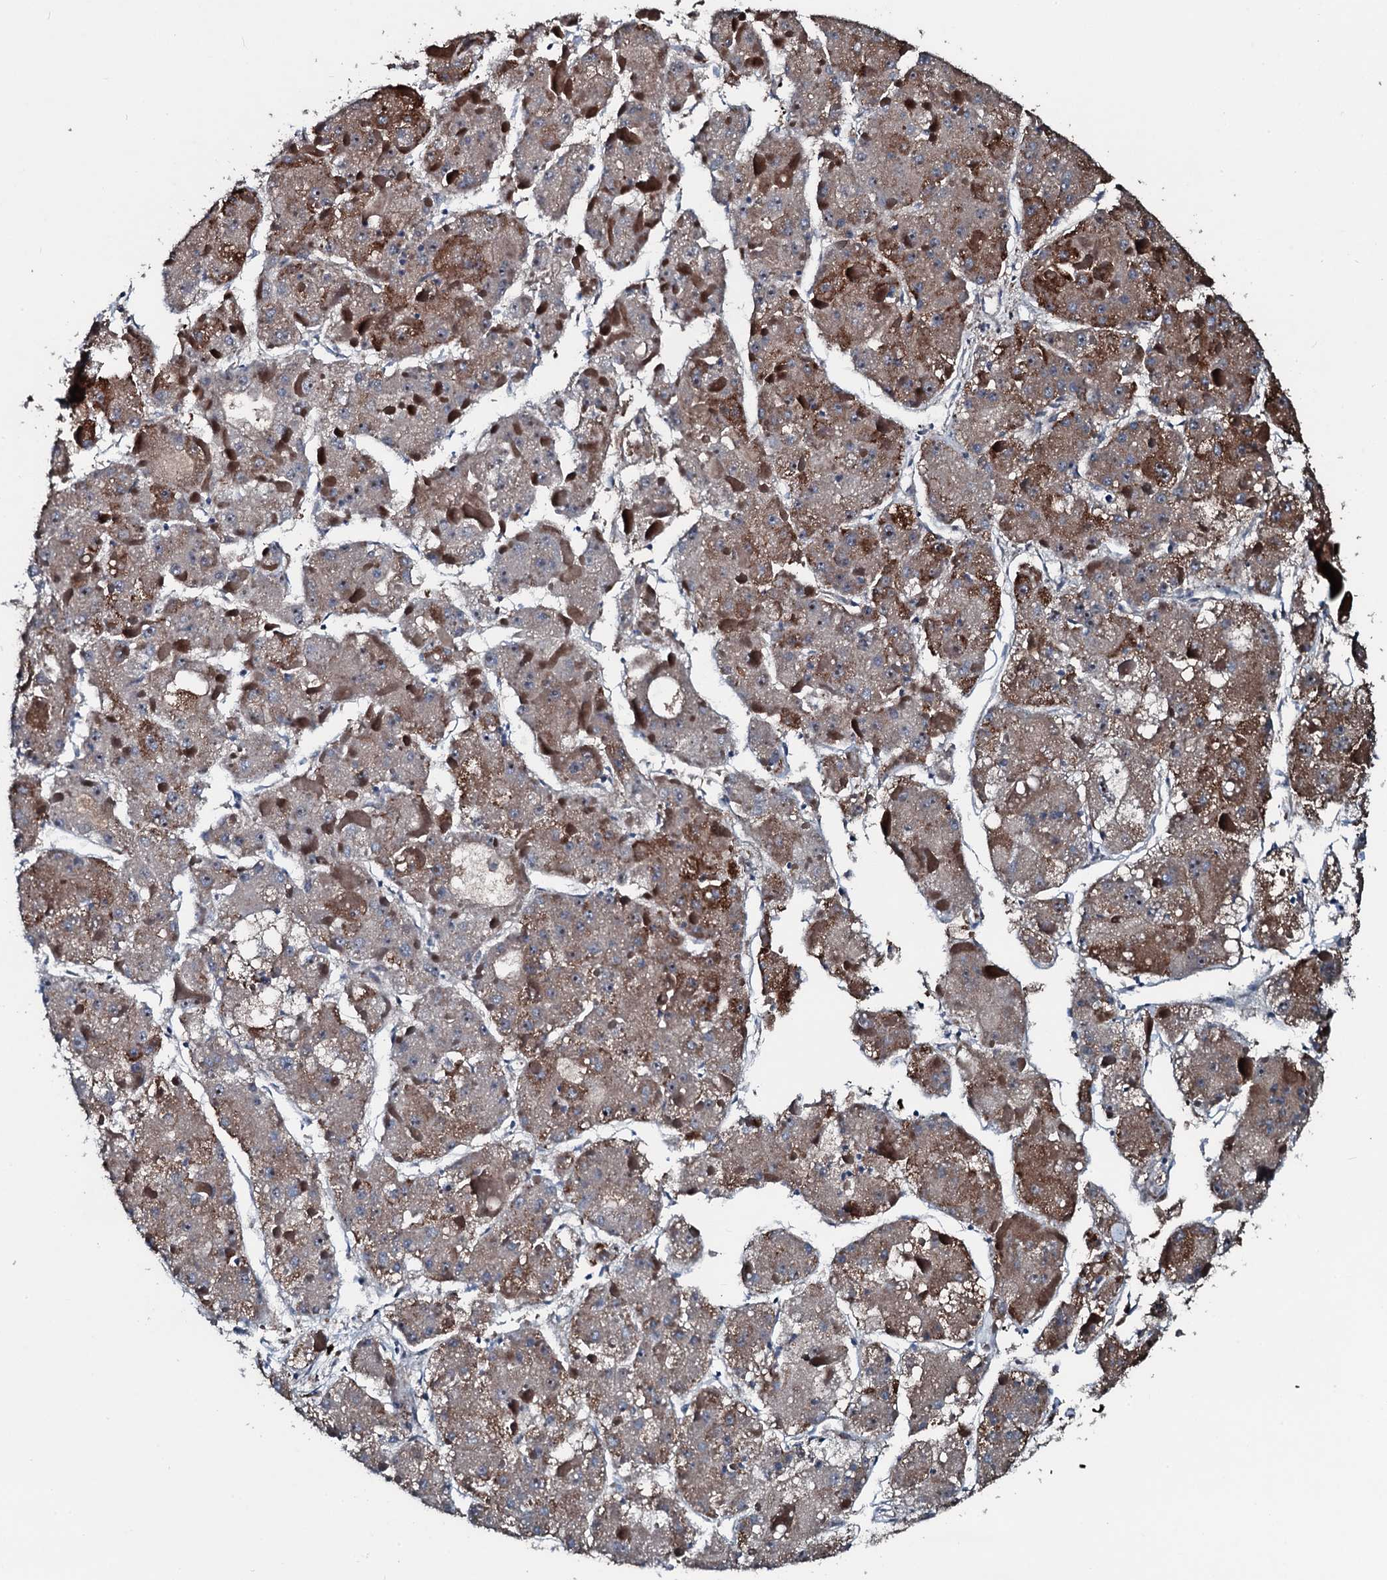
{"staining": {"intensity": "moderate", "quantity": "25%-75%", "location": "cytoplasmic/membranous"}, "tissue": "liver cancer", "cell_type": "Tumor cells", "image_type": "cancer", "snomed": [{"axis": "morphology", "description": "Carcinoma, Hepatocellular, NOS"}, {"axis": "topography", "description": "Liver"}], "caption": "Immunohistochemistry photomicrograph of human liver hepatocellular carcinoma stained for a protein (brown), which displays medium levels of moderate cytoplasmic/membranous staining in approximately 25%-75% of tumor cells.", "gene": "AARS1", "patient": {"sex": "female", "age": 73}}